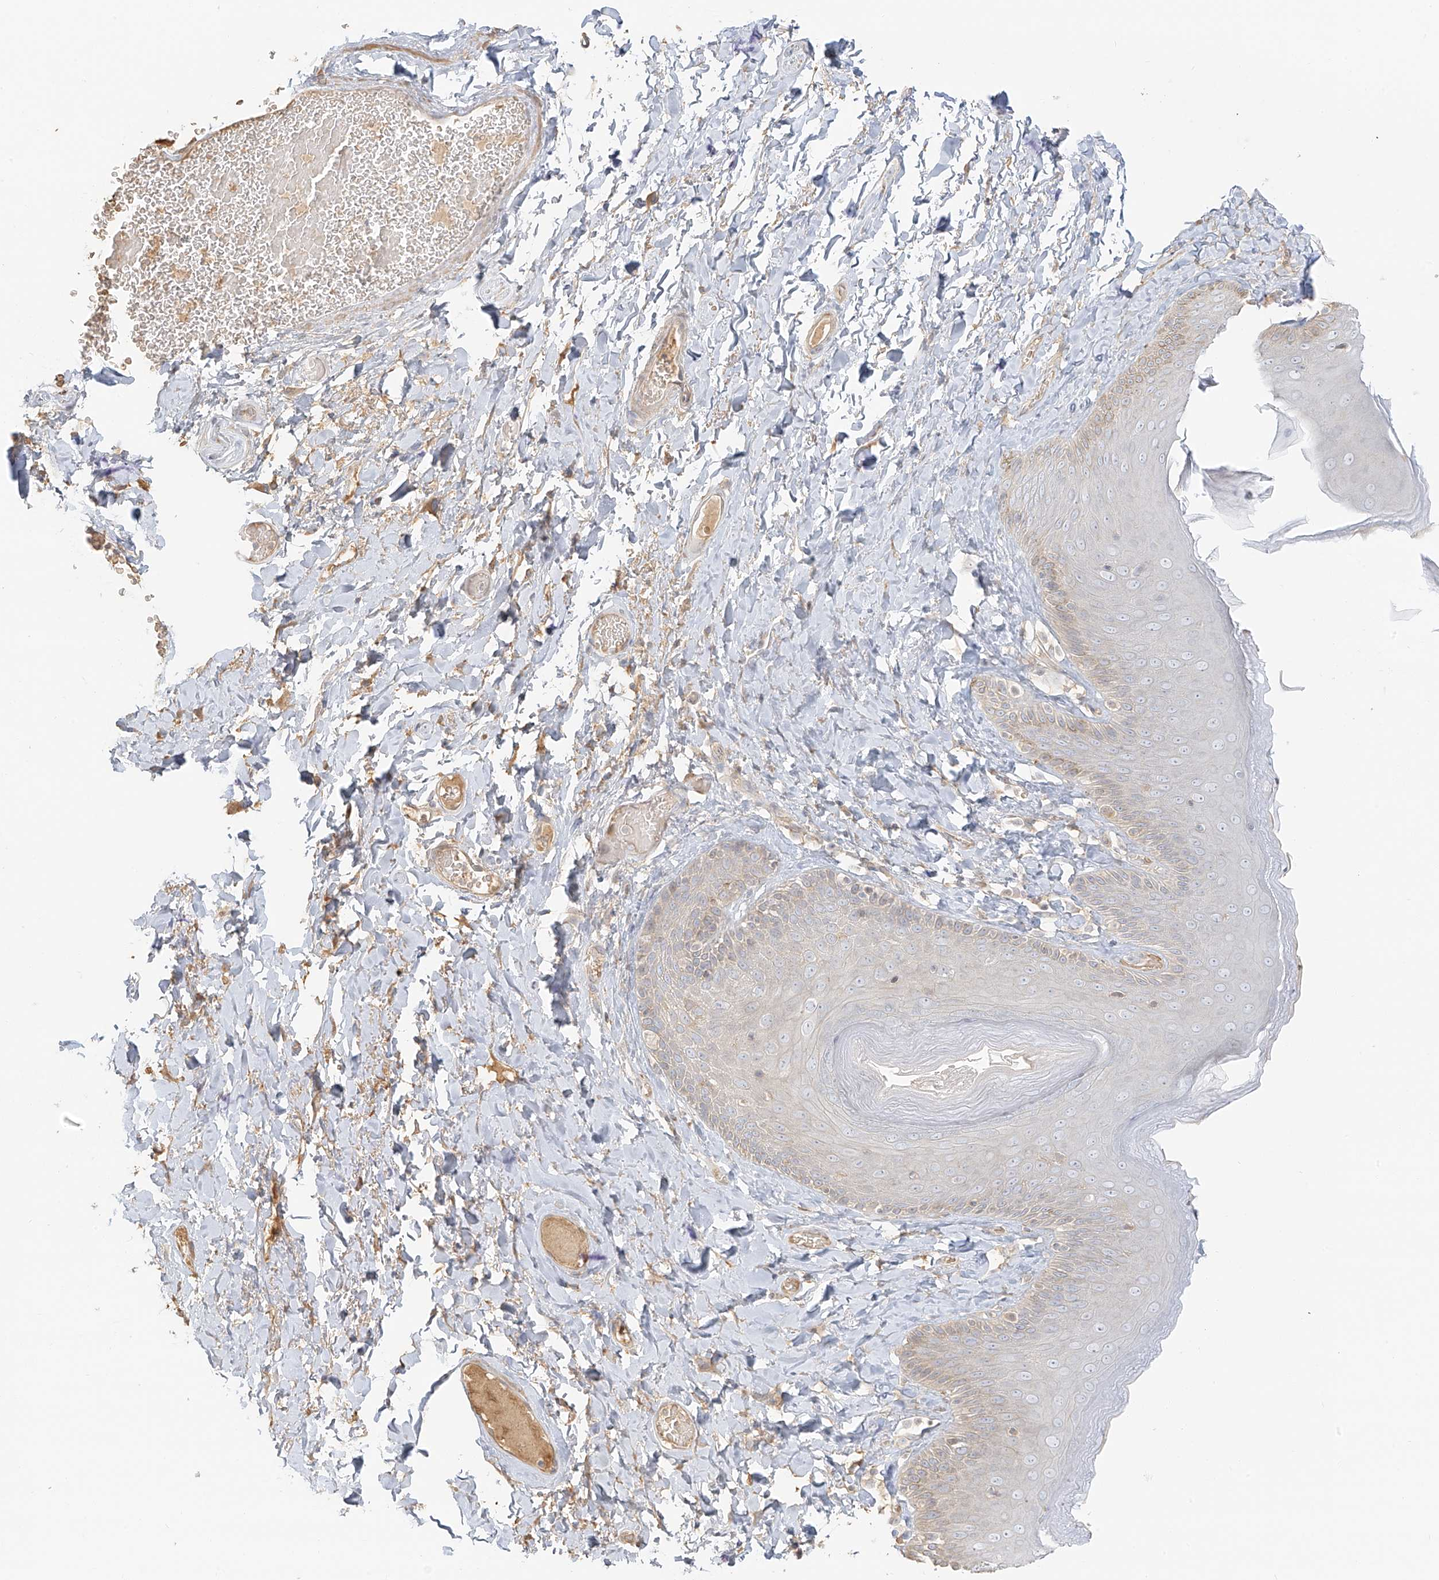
{"staining": {"intensity": "weak", "quantity": "25%-75%", "location": "cytoplasmic/membranous"}, "tissue": "skin", "cell_type": "Epidermal cells", "image_type": "normal", "snomed": [{"axis": "morphology", "description": "Normal tissue, NOS"}, {"axis": "topography", "description": "Anal"}], "caption": "DAB immunohistochemical staining of benign human skin demonstrates weak cytoplasmic/membranous protein staining in approximately 25%-75% of epidermal cells.", "gene": "UPK1B", "patient": {"sex": "male", "age": 69}}